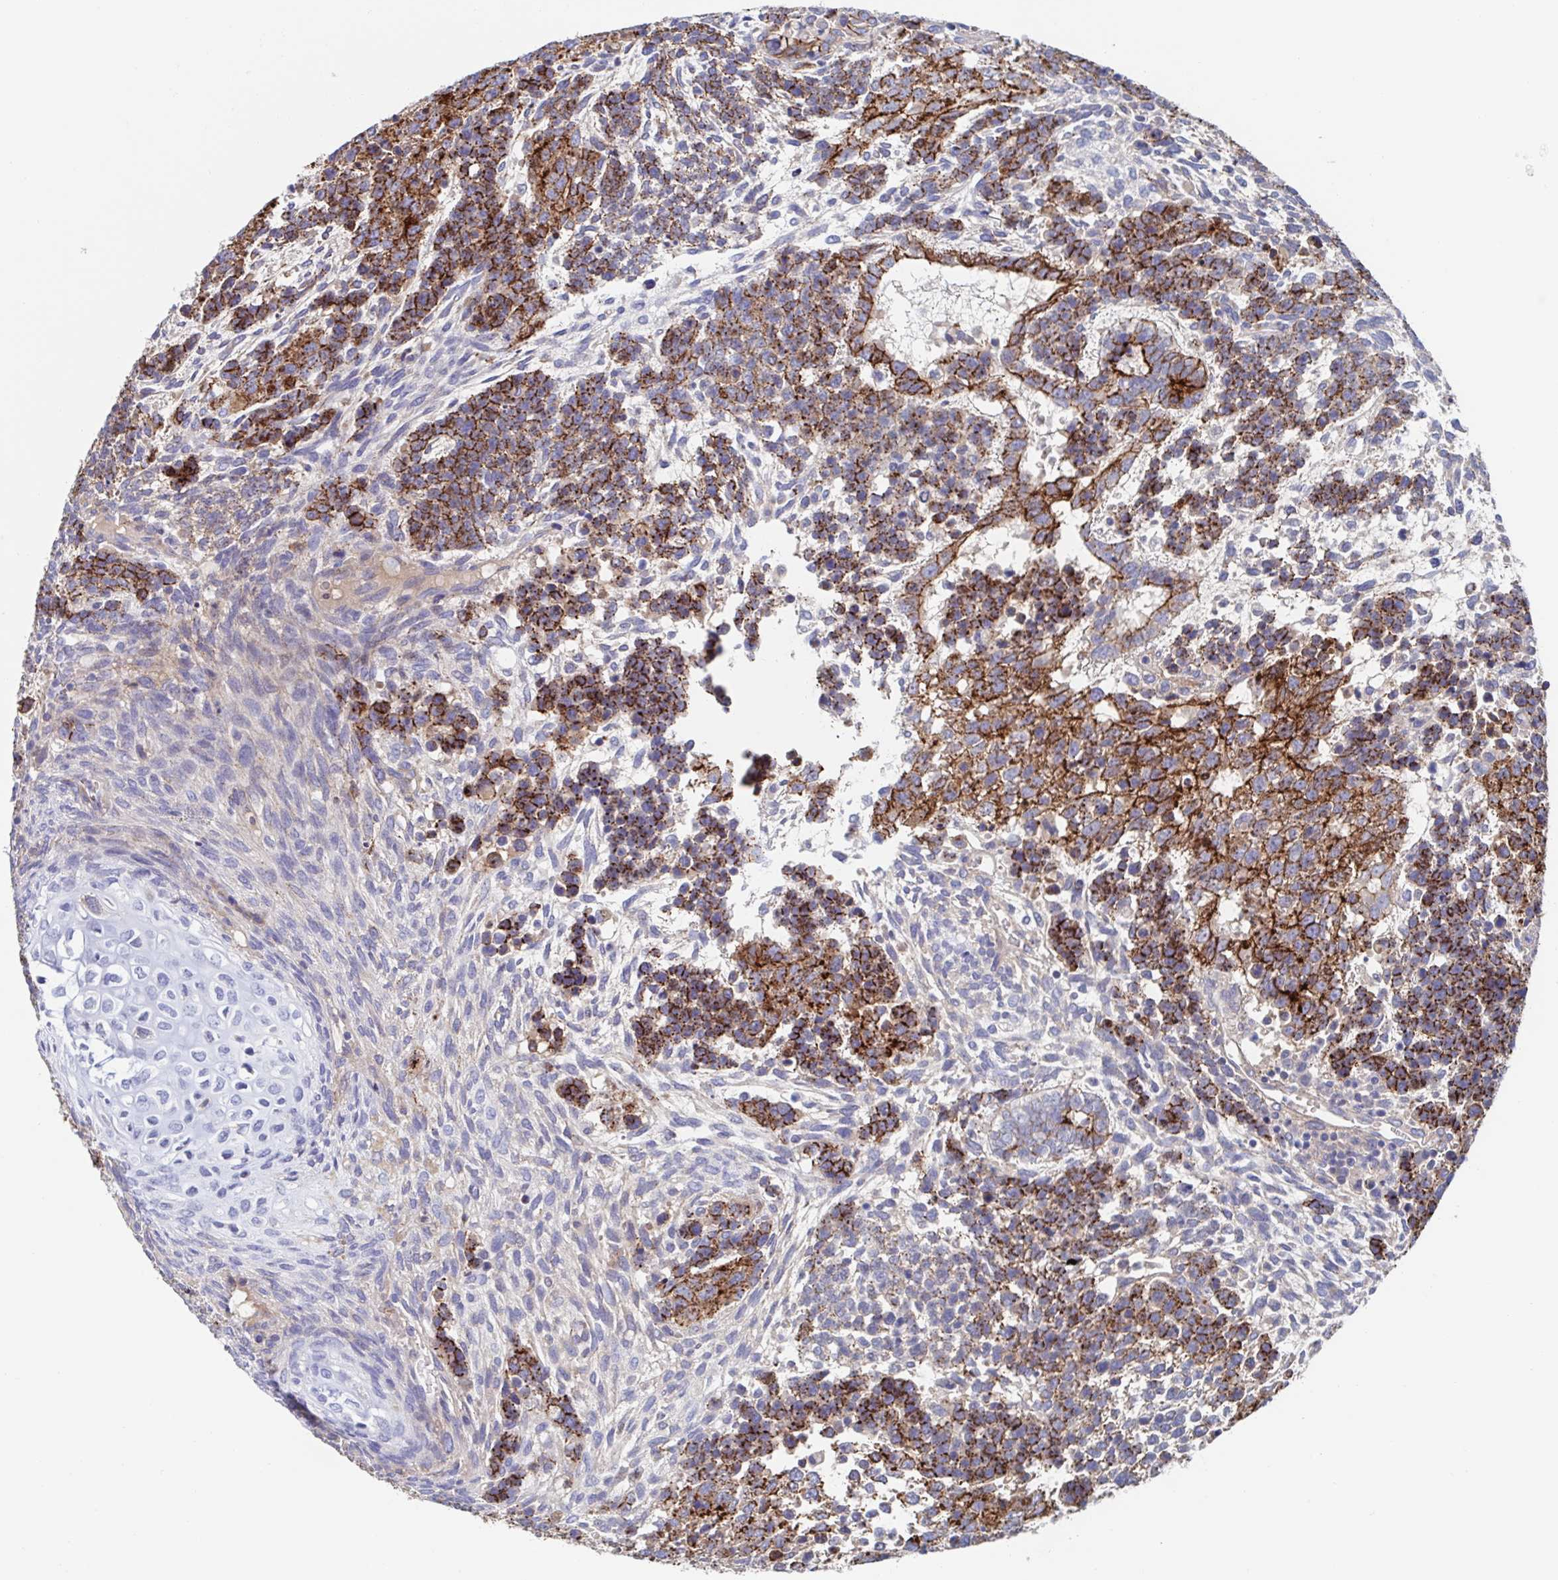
{"staining": {"intensity": "strong", "quantity": "25%-75%", "location": "cytoplasmic/membranous"}, "tissue": "testis cancer", "cell_type": "Tumor cells", "image_type": "cancer", "snomed": [{"axis": "morphology", "description": "Carcinoma, Embryonal, NOS"}, {"axis": "topography", "description": "Testis"}], "caption": "This is an image of IHC staining of testis embryonal carcinoma, which shows strong staining in the cytoplasmic/membranous of tumor cells.", "gene": "CDH2", "patient": {"sex": "male", "age": 23}}